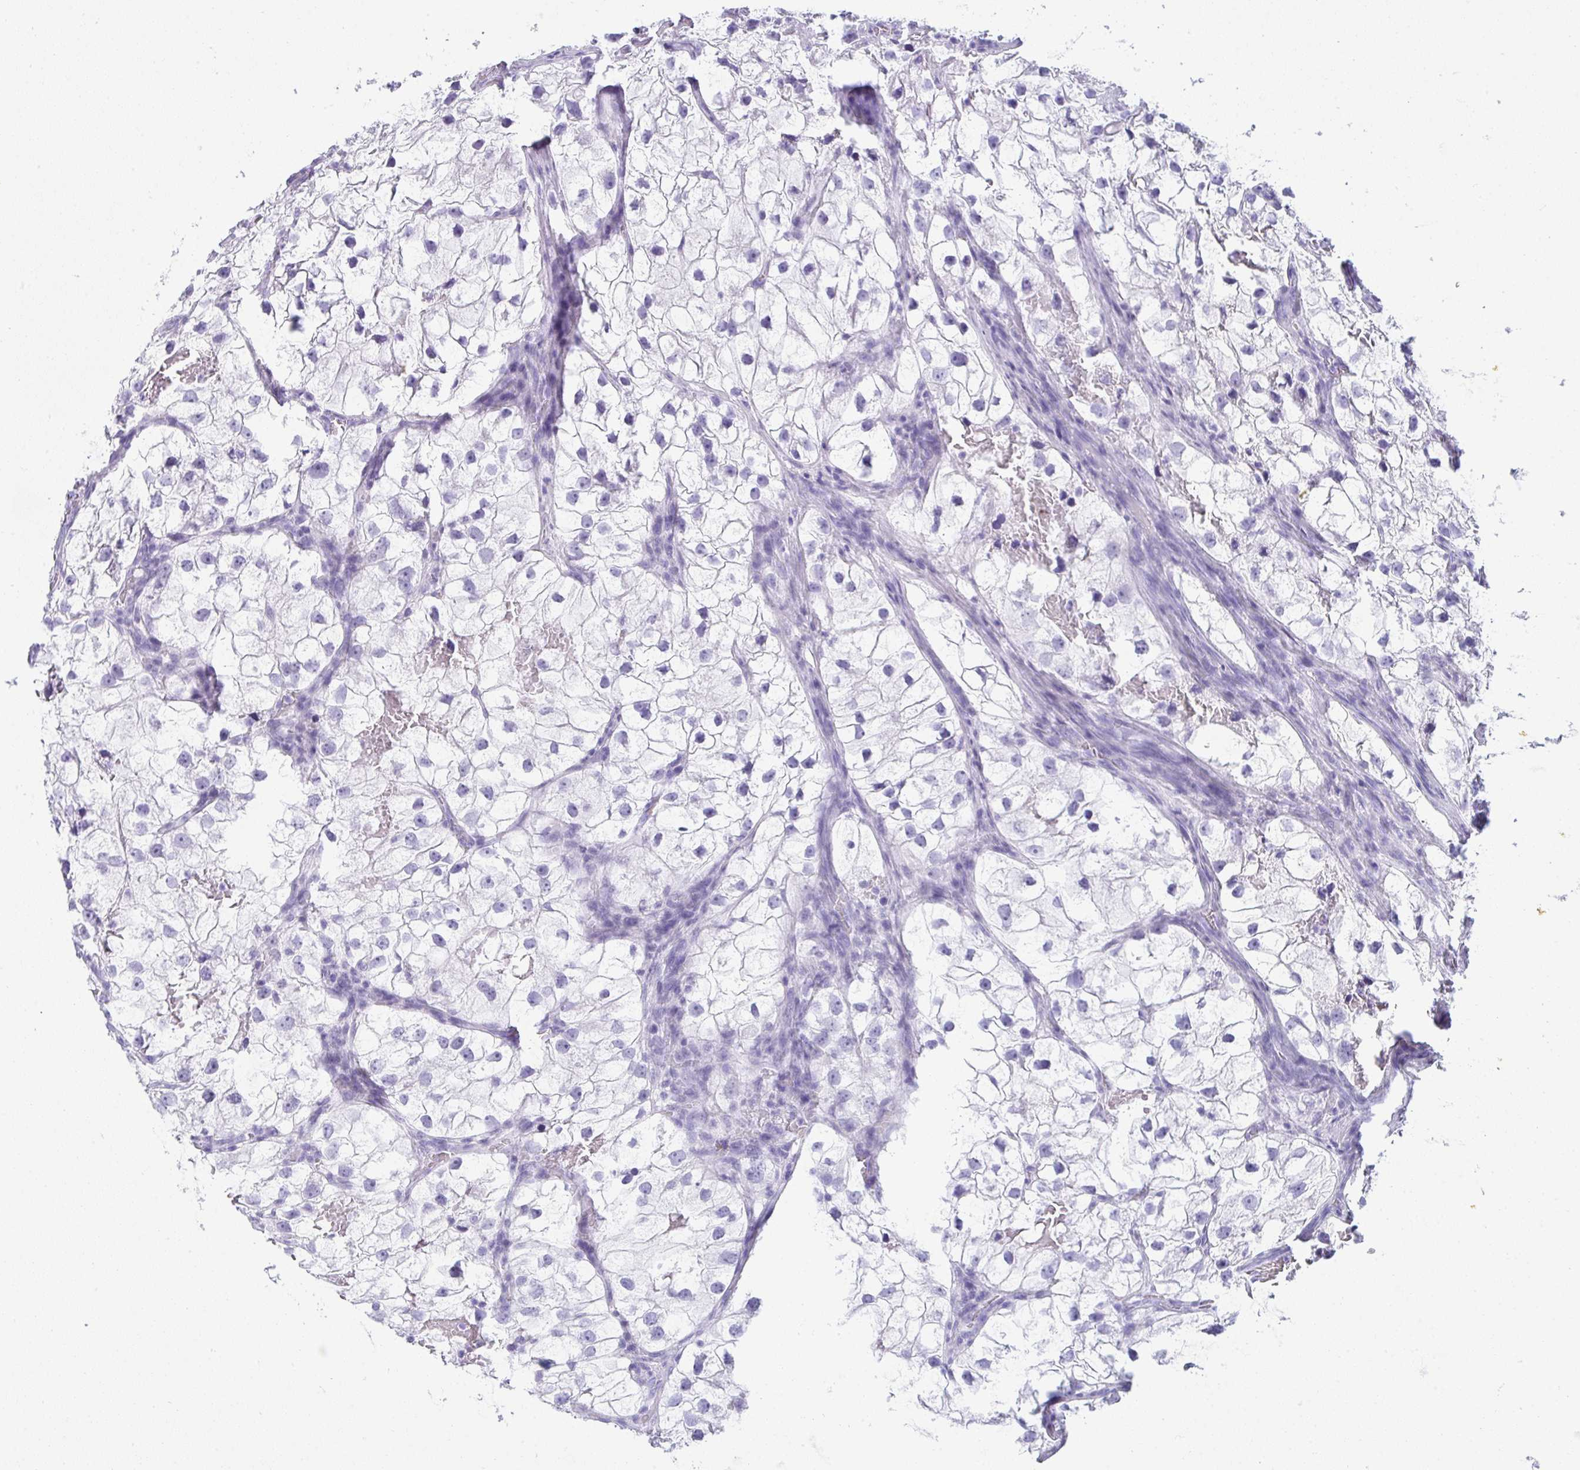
{"staining": {"intensity": "negative", "quantity": "none", "location": "none"}, "tissue": "renal cancer", "cell_type": "Tumor cells", "image_type": "cancer", "snomed": [{"axis": "morphology", "description": "Adenocarcinoma, NOS"}, {"axis": "topography", "description": "Kidney"}], "caption": "Immunohistochemistry (IHC) micrograph of human renal adenocarcinoma stained for a protein (brown), which shows no expression in tumor cells.", "gene": "JCHAIN", "patient": {"sex": "male", "age": 59}}